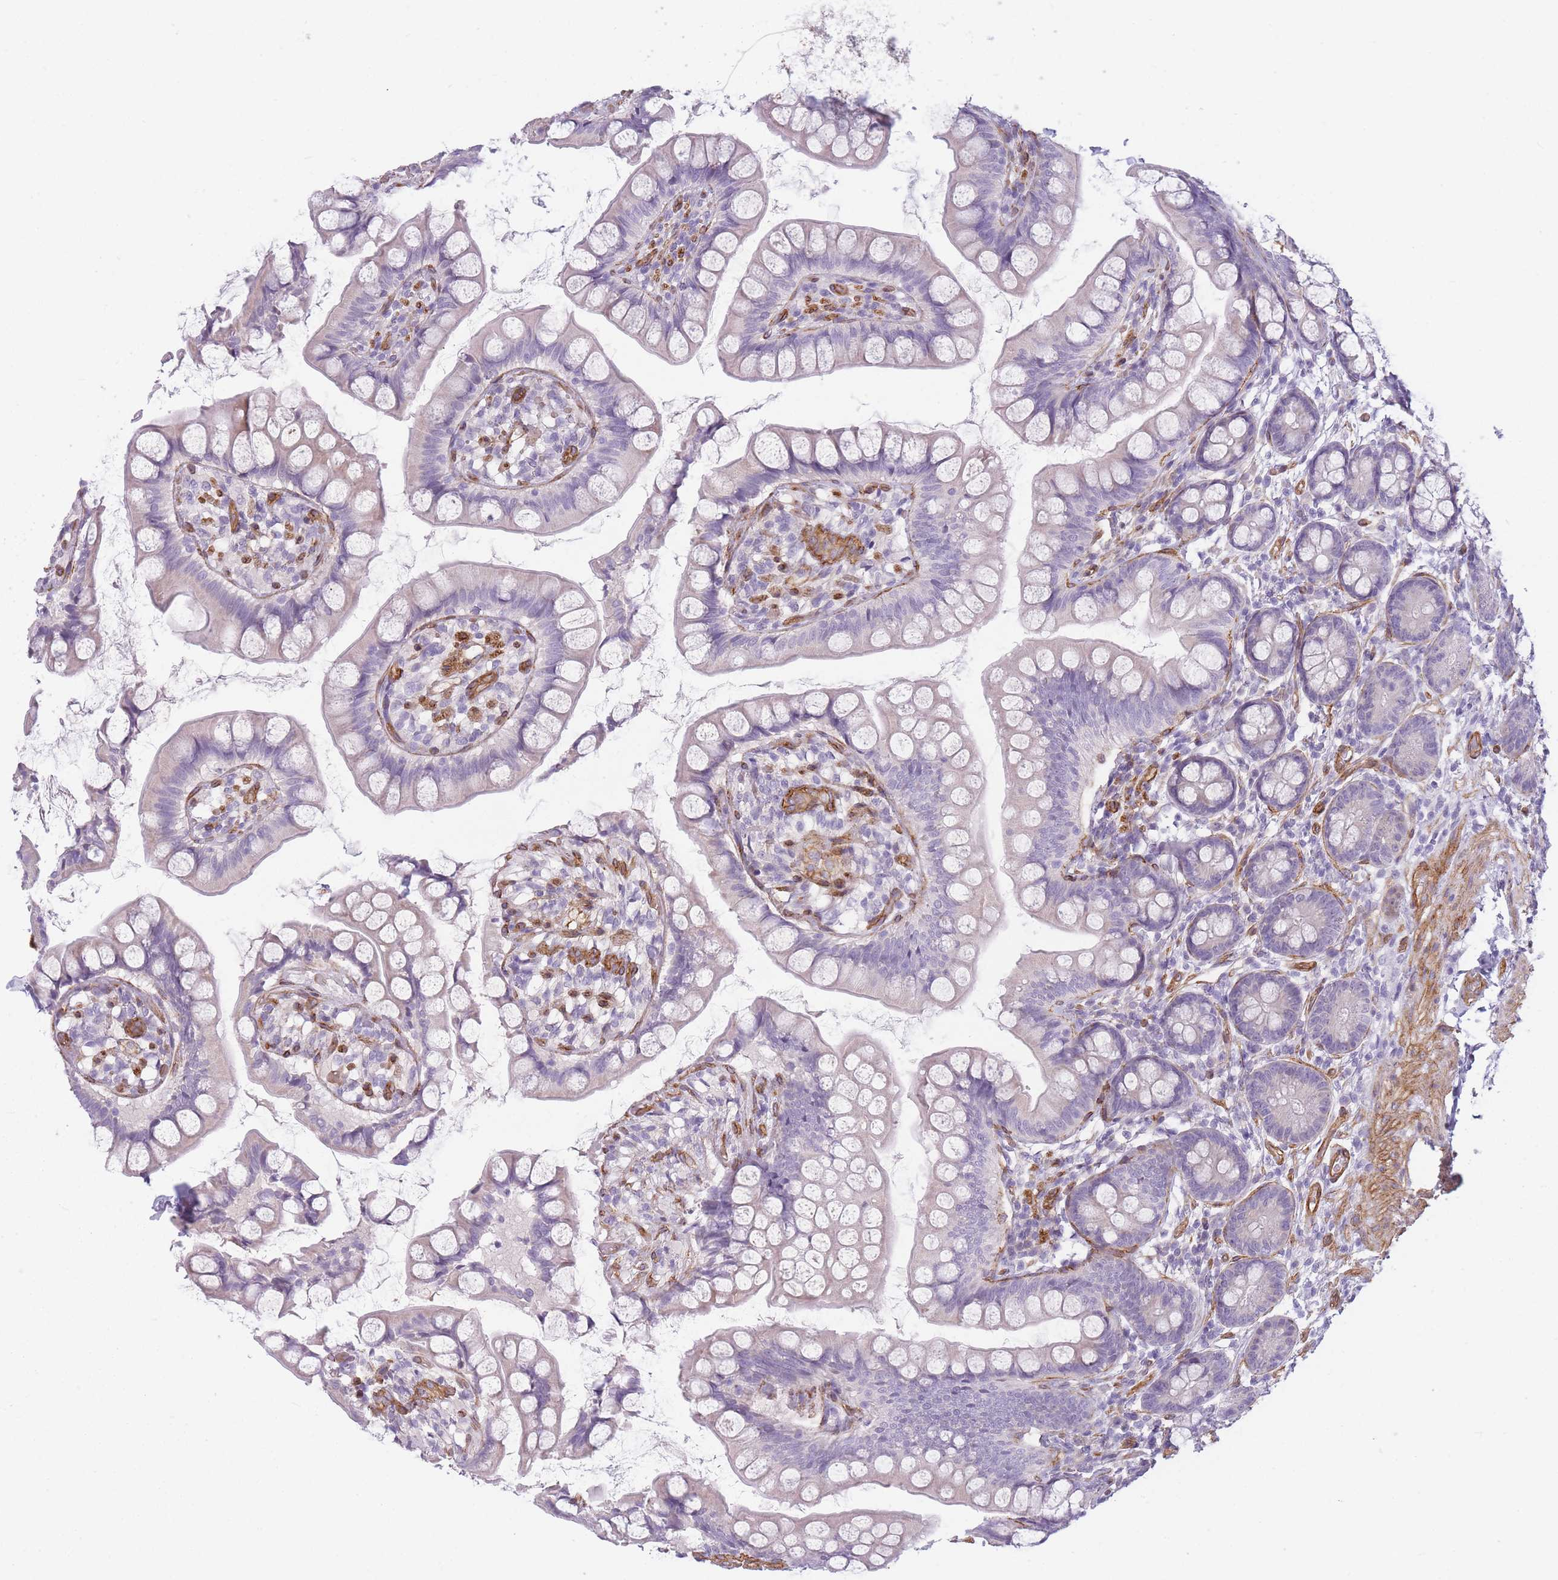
{"staining": {"intensity": "weak", "quantity": "<25%", "location": "cytoplasmic/membranous"}, "tissue": "small intestine", "cell_type": "Glandular cells", "image_type": "normal", "snomed": [{"axis": "morphology", "description": "Normal tissue, NOS"}, {"axis": "topography", "description": "Small intestine"}], "caption": "IHC micrograph of benign small intestine: human small intestine stained with DAB (3,3'-diaminobenzidine) exhibits no significant protein positivity in glandular cells.", "gene": "OR6B2", "patient": {"sex": "male", "age": 70}}